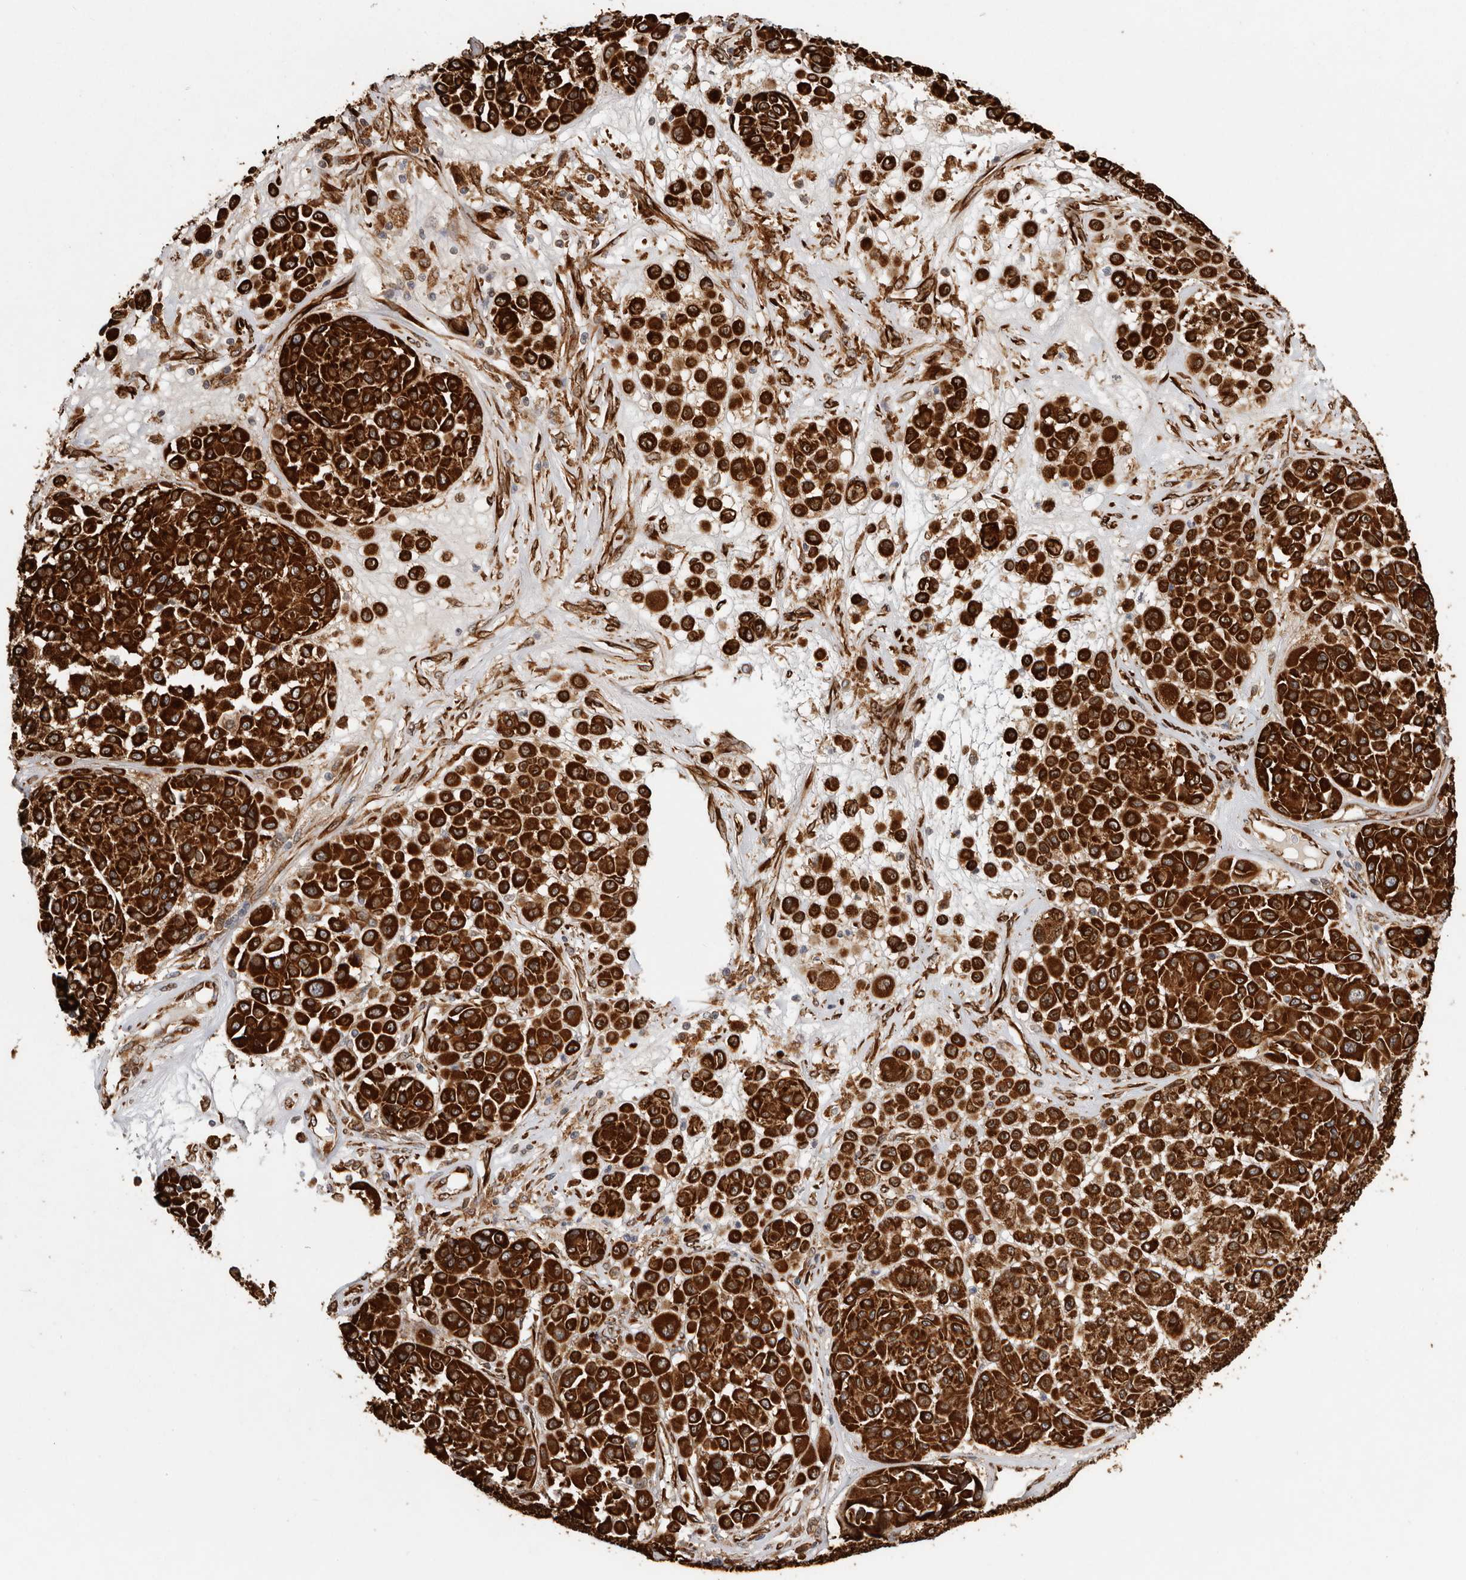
{"staining": {"intensity": "strong", "quantity": ">75%", "location": "cytoplasmic/membranous"}, "tissue": "melanoma", "cell_type": "Tumor cells", "image_type": "cancer", "snomed": [{"axis": "morphology", "description": "Malignant melanoma, Metastatic site"}, {"axis": "topography", "description": "Soft tissue"}], "caption": "This micrograph reveals malignant melanoma (metastatic site) stained with IHC to label a protein in brown. The cytoplasmic/membranous of tumor cells show strong positivity for the protein. Nuclei are counter-stained blue.", "gene": "WDTC1", "patient": {"sex": "male", "age": 41}}